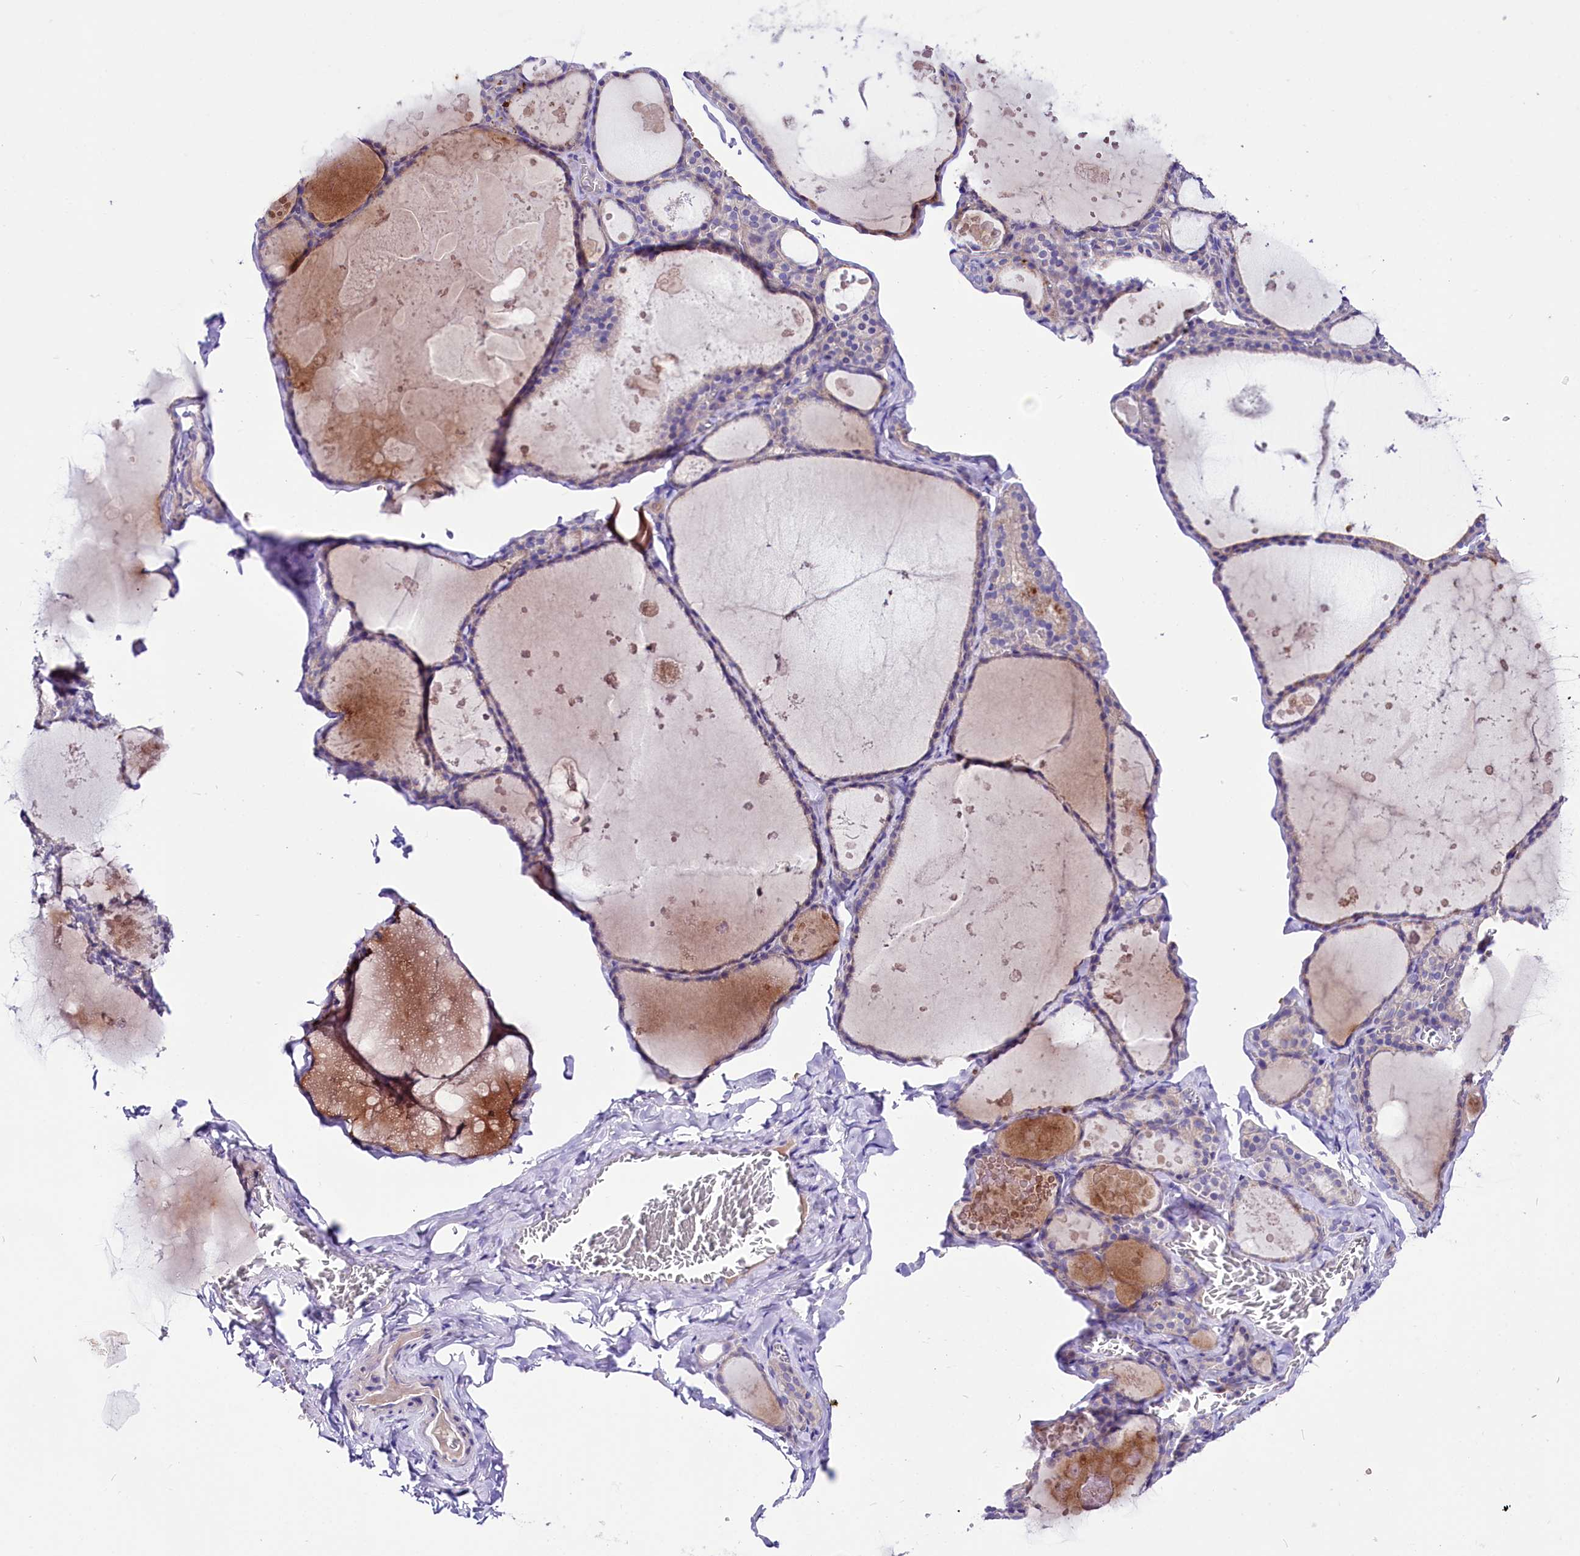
{"staining": {"intensity": "negative", "quantity": "none", "location": "none"}, "tissue": "thyroid gland", "cell_type": "Glandular cells", "image_type": "normal", "snomed": [{"axis": "morphology", "description": "Normal tissue, NOS"}, {"axis": "topography", "description": "Thyroid gland"}], "caption": "This is a image of immunohistochemistry (IHC) staining of normal thyroid gland, which shows no positivity in glandular cells.", "gene": "ABHD5", "patient": {"sex": "male", "age": 56}}